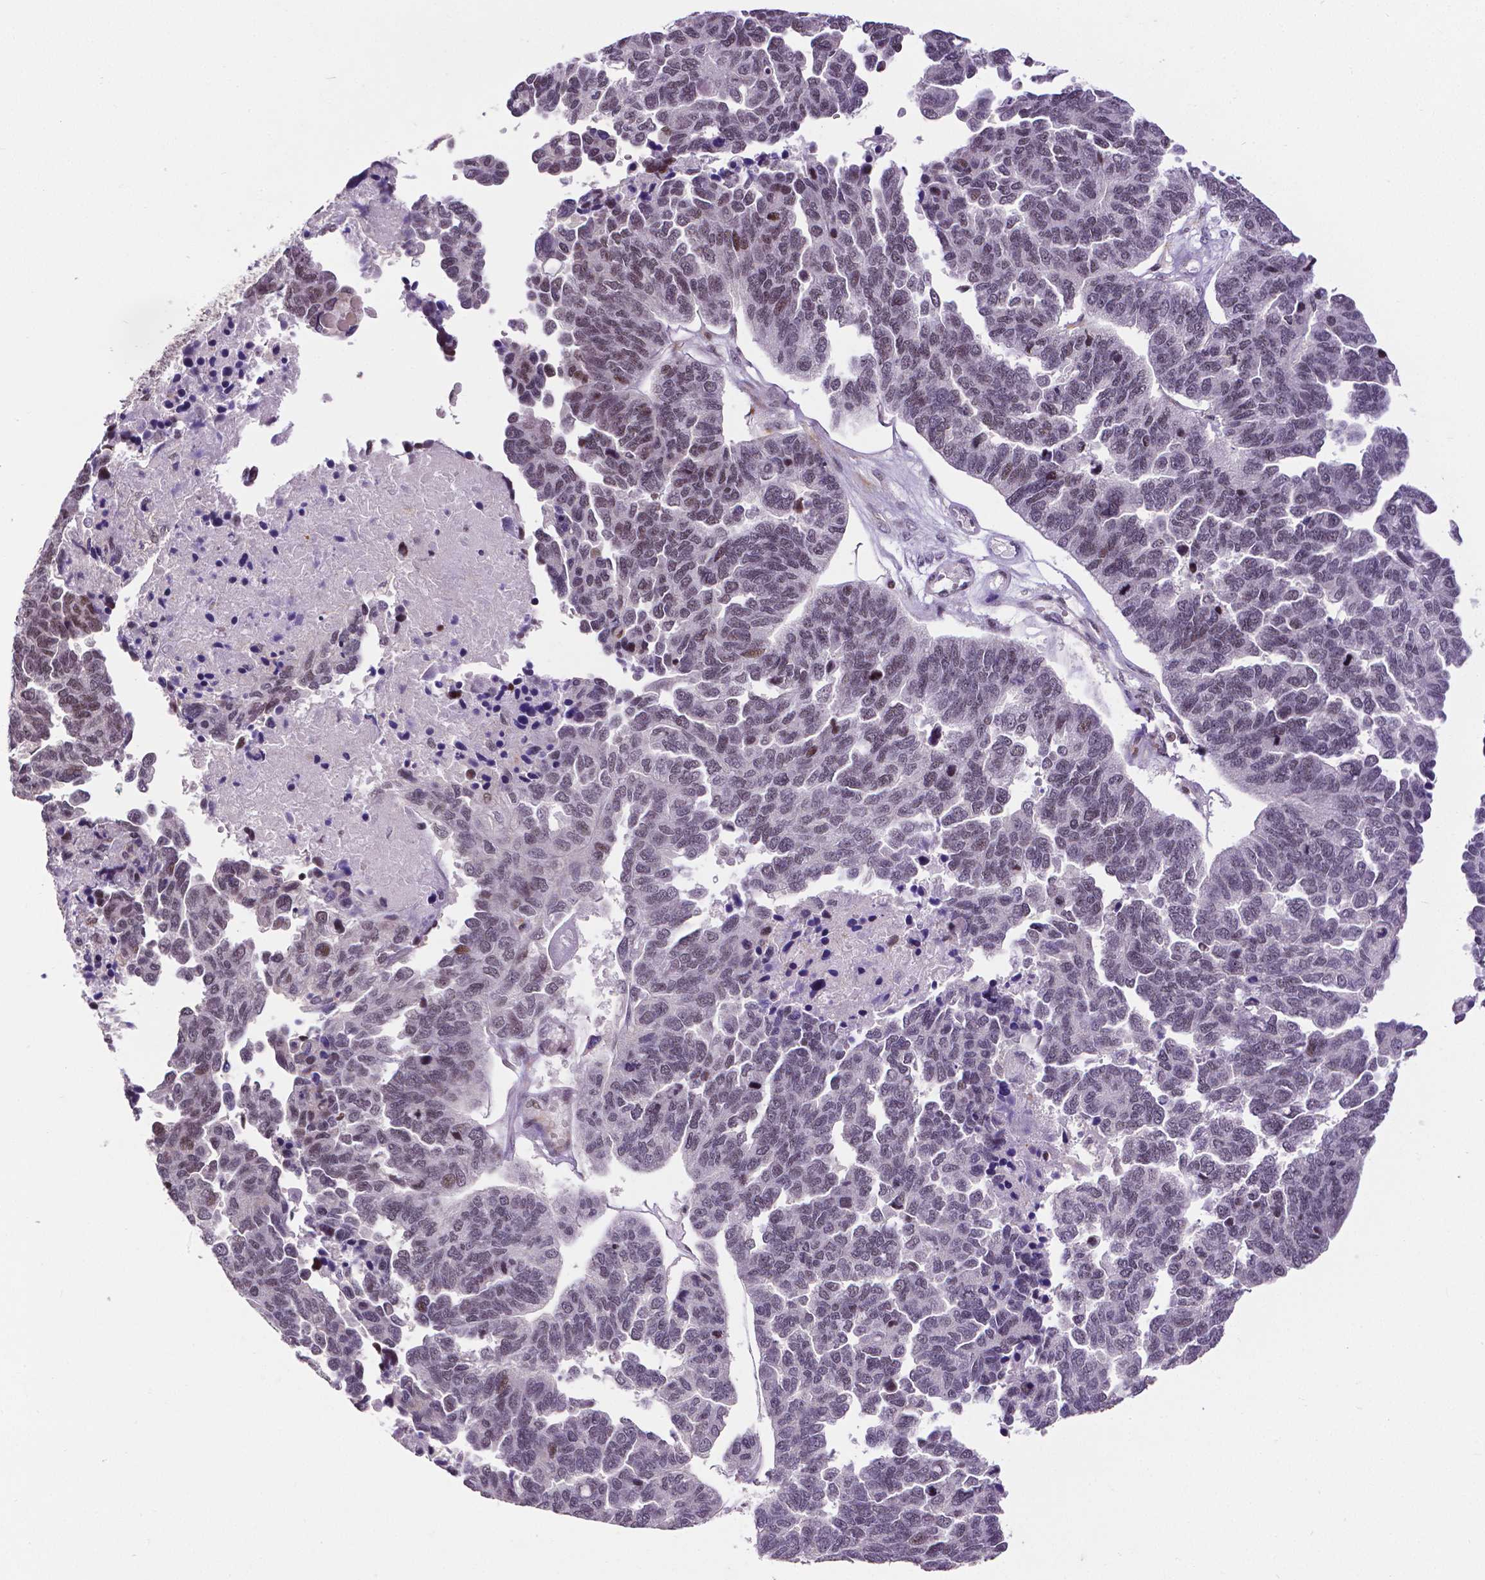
{"staining": {"intensity": "moderate", "quantity": "25%-75%", "location": "nuclear"}, "tissue": "ovarian cancer", "cell_type": "Tumor cells", "image_type": "cancer", "snomed": [{"axis": "morphology", "description": "Cystadenocarcinoma, serous, NOS"}, {"axis": "topography", "description": "Ovary"}], "caption": "Immunohistochemistry (IHC) image of human ovarian cancer stained for a protein (brown), which demonstrates medium levels of moderate nuclear positivity in about 25%-75% of tumor cells.", "gene": "CTCF", "patient": {"sex": "female", "age": 64}}